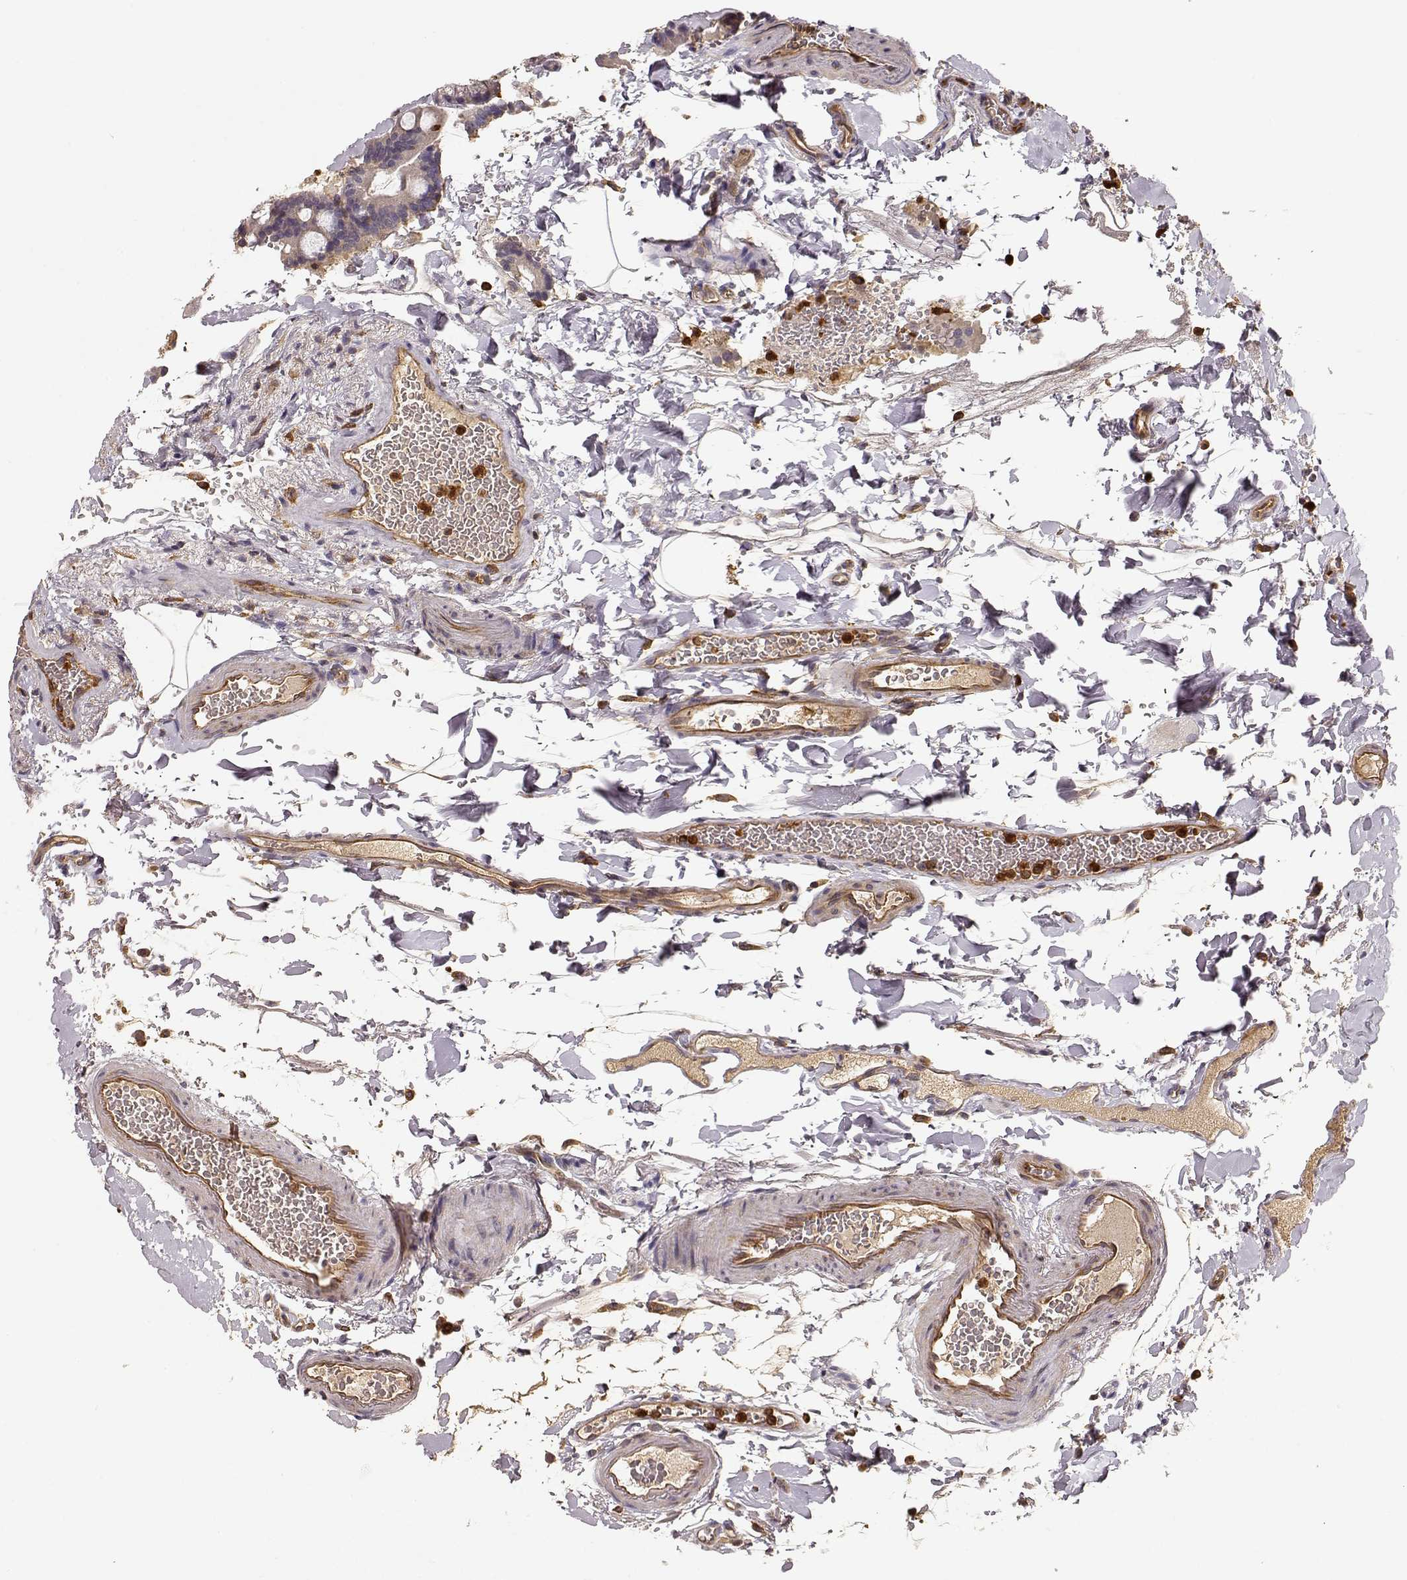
{"staining": {"intensity": "weak", "quantity": ">75%", "location": "cytoplasmic/membranous"}, "tissue": "duodenum", "cell_type": "Glandular cells", "image_type": "normal", "snomed": [{"axis": "morphology", "description": "Normal tissue, NOS"}, {"axis": "topography", "description": "Duodenum"}], "caption": "A high-resolution photomicrograph shows immunohistochemistry (IHC) staining of benign duodenum, which demonstrates weak cytoplasmic/membranous positivity in about >75% of glandular cells. Immunohistochemistry (ihc) stains the protein of interest in brown and the nuclei are stained blue.", "gene": "ARHGEF2", "patient": {"sex": "male", "age": 59}}